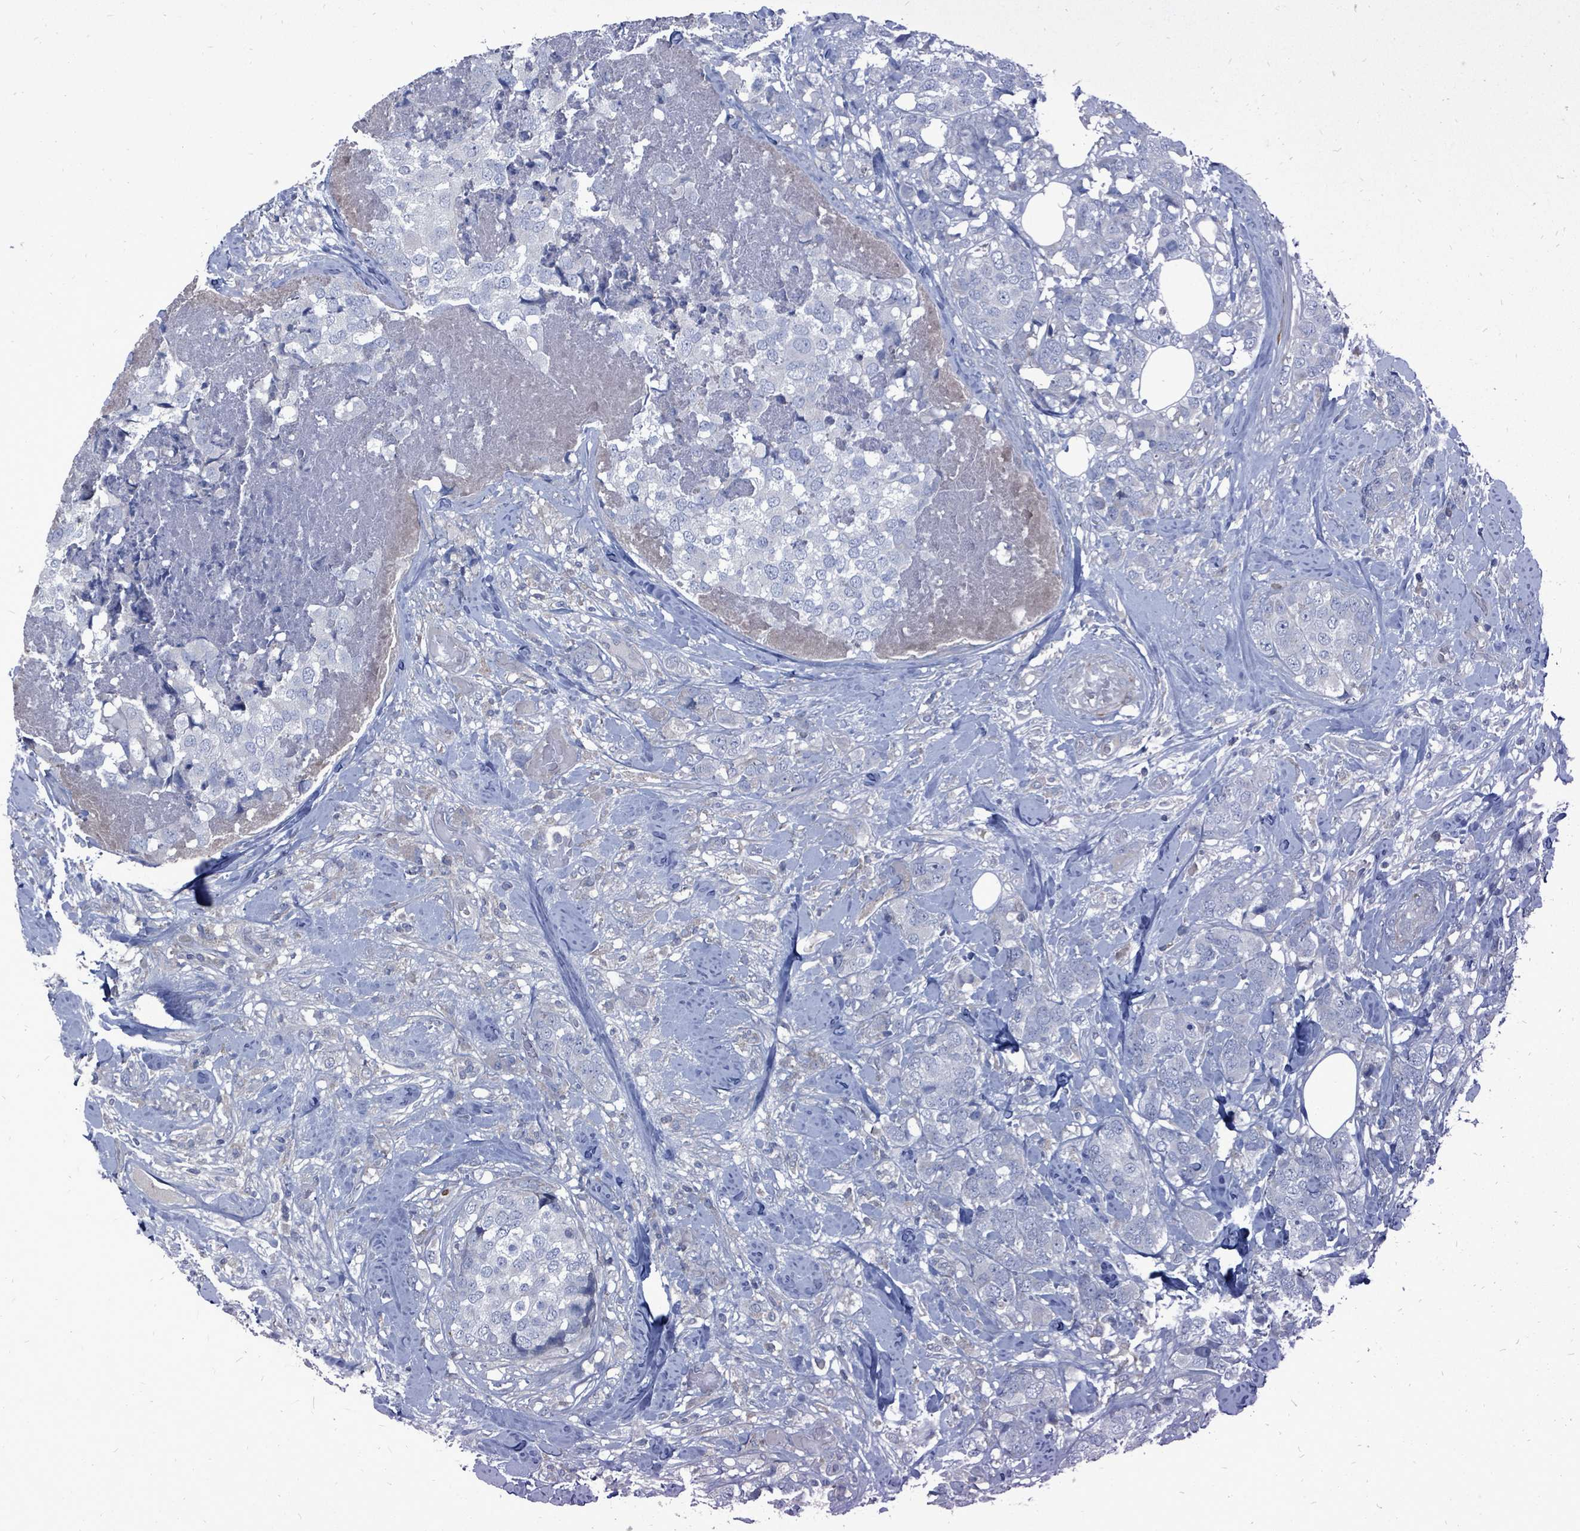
{"staining": {"intensity": "negative", "quantity": "none", "location": "none"}, "tissue": "breast cancer", "cell_type": "Tumor cells", "image_type": "cancer", "snomed": [{"axis": "morphology", "description": "Lobular carcinoma"}, {"axis": "topography", "description": "Breast"}], "caption": "Immunohistochemistry (IHC) micrograph of human breast lobular carcinoma stained for a protein (brown), which demonstrates no expression in tumor cells.", "gene": "ARGFX", "patient": {"sex": "female", "age": 59}}